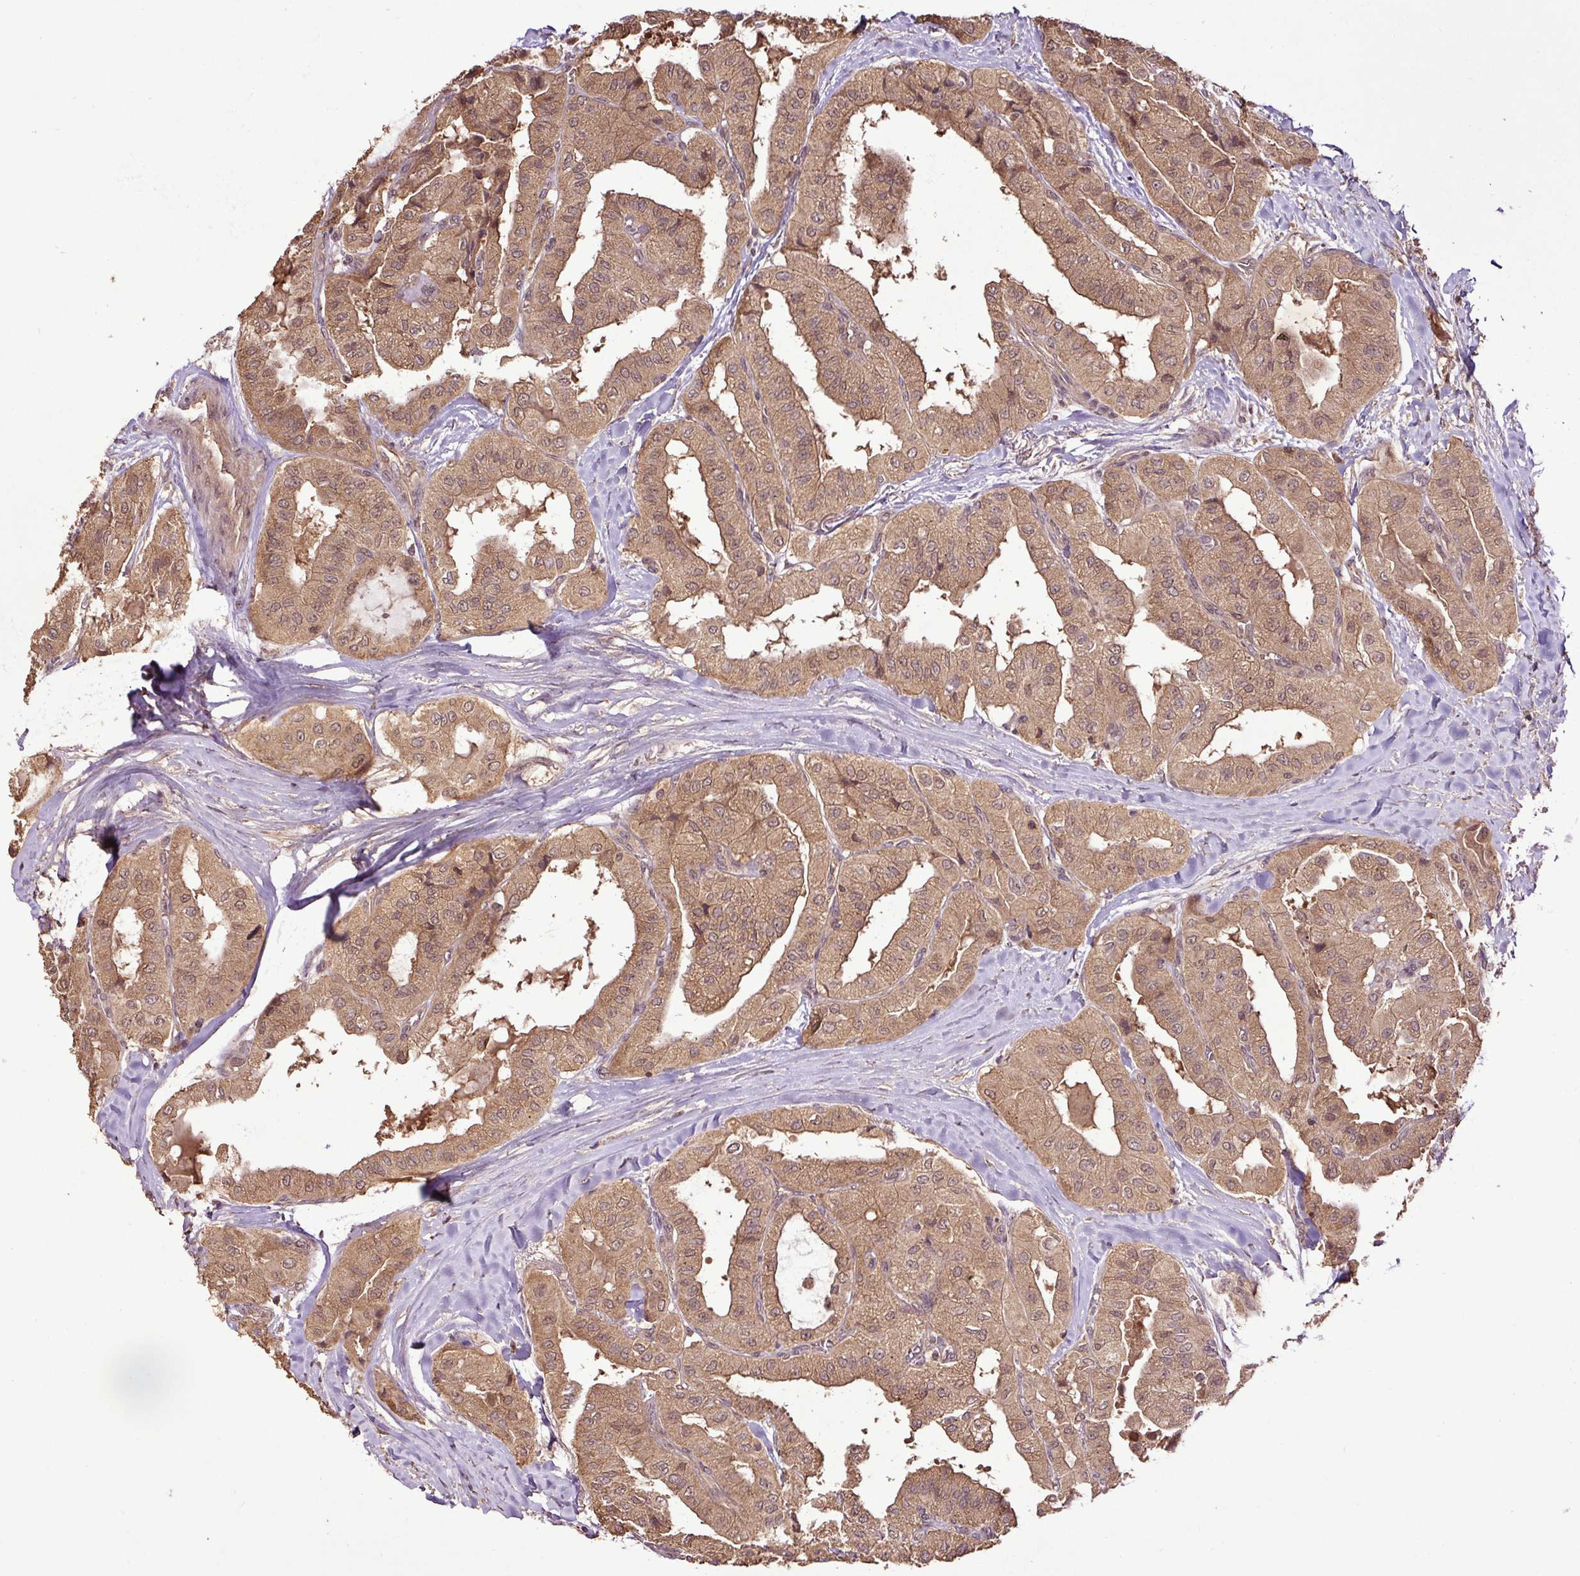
{"staining": {"intensity": "moderate", "quantity": ">75%", "location": "cytoplasmic/membranous,nuclear"}, "tissue": "thyroid cancer", "cell_type": "Tumor cells", "image_type": "cancer", "snomed": [{"axis": "morphology", "description": "Papillary adenocarcinoma, NOS"}, {"axis": "topography", "description": "Thyroid gland"}], "caption": "Papillary adenocarcinoma (thyroid) stained with DAB IHC displays medium levels of moderate cytoplasmic/membranous and nuclear staining in approximately >75% of tumor cells. (DAB (3,3'-diaminobenzidine) = brown stain, brightfield microscopy at high magnification).", "gene": "FAIM", "patient": {"sex": "female", "age": 59}}